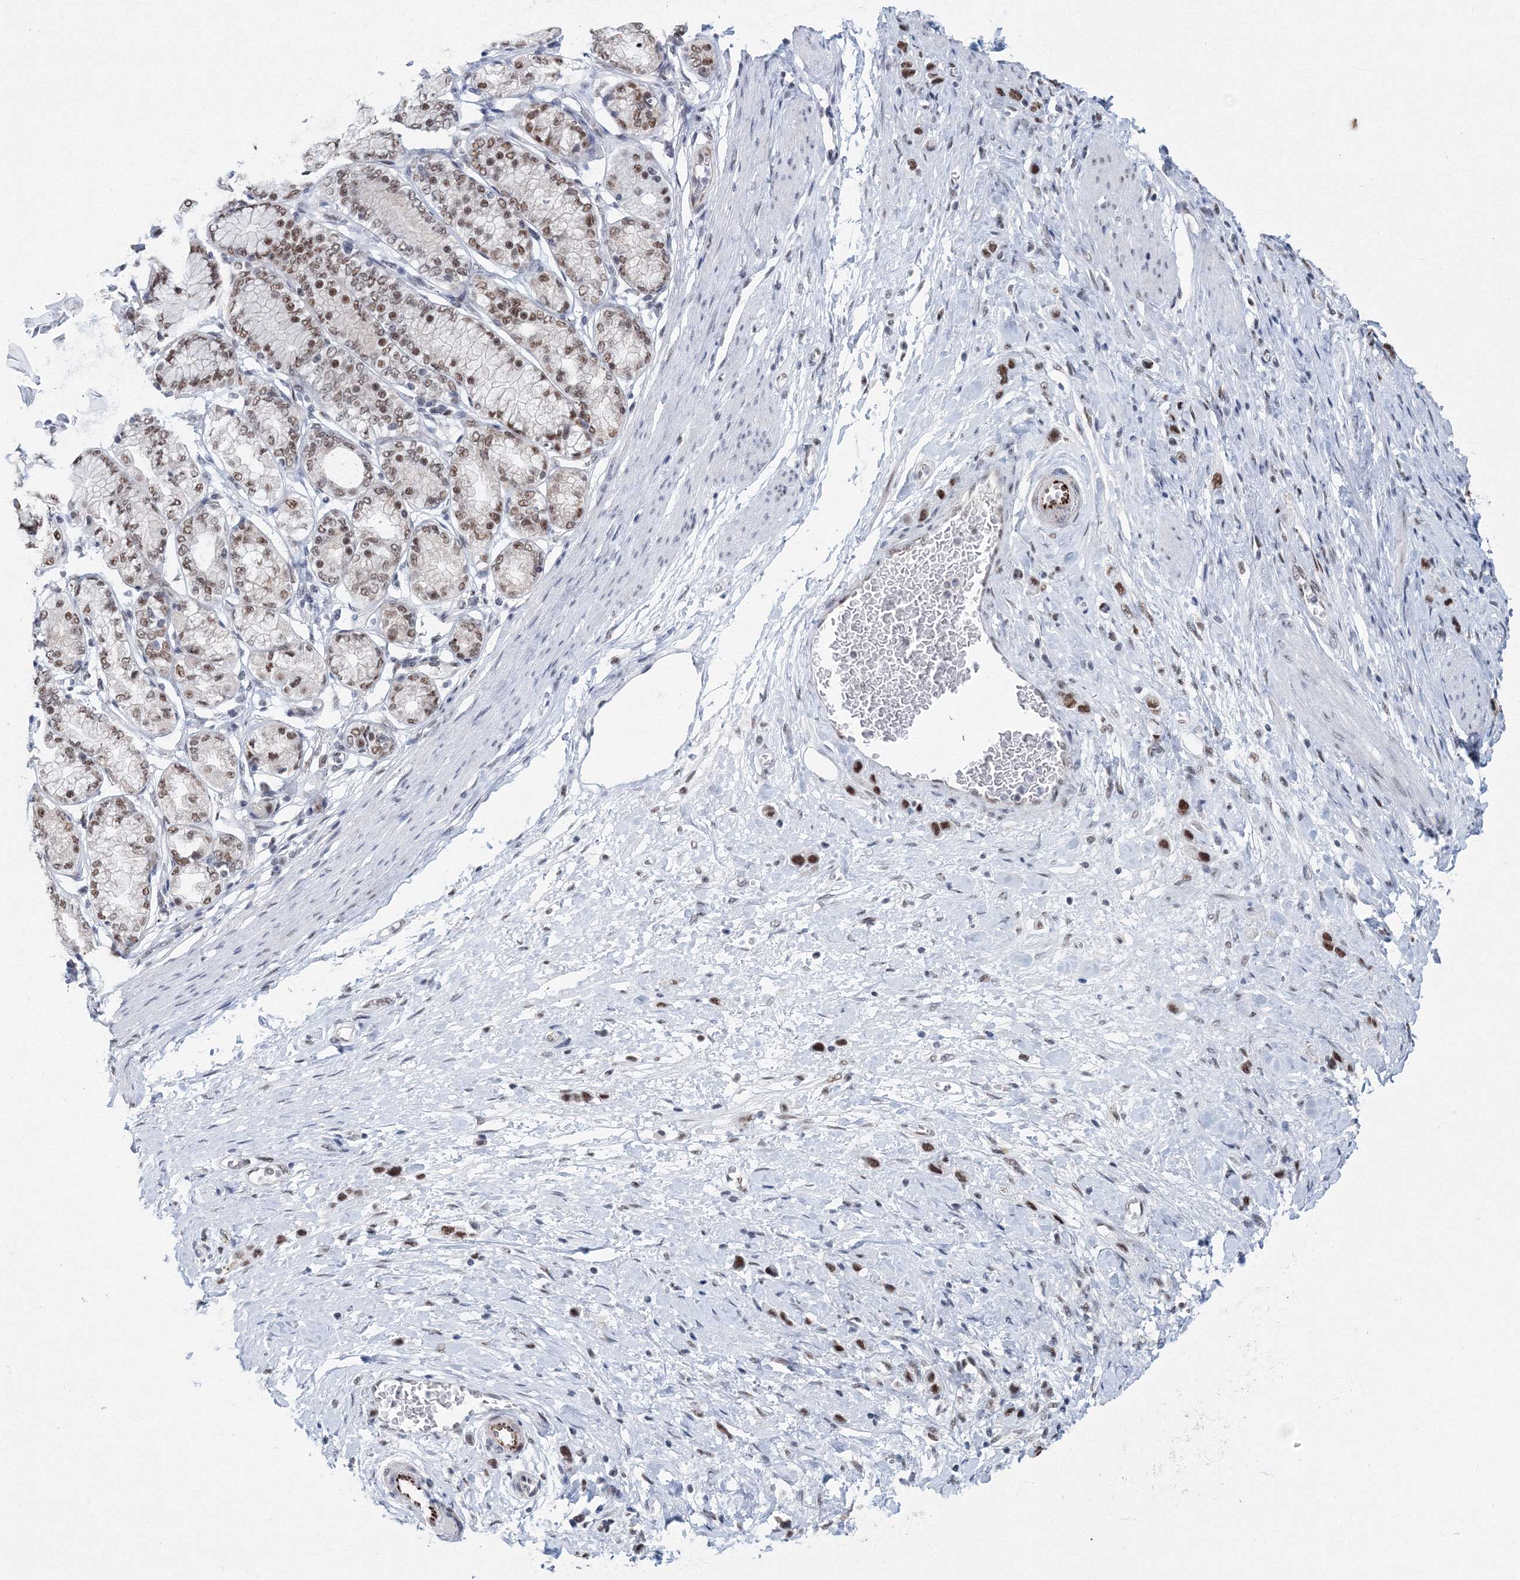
{"staining": {"intensity": "moderate", "quantity": ">75%", "location": "nuclear"}, "tissue": "stomach cancer", "cell_type": "Tumor cells", "image_type": "cancer", "snomed": [{"axis": "morphology", "description": "Adenocarcinoma, NOS"}, {"axis": "topography", "description": "Stomach"}], "caption": "Protein staining of stomach cancer (adenocarcinoma) tissue reveals moderate nuclear expression in approximately >75% of tumor cells.", "gene": "SF3B6", "patient": {"sex": "female", "age": 65}}